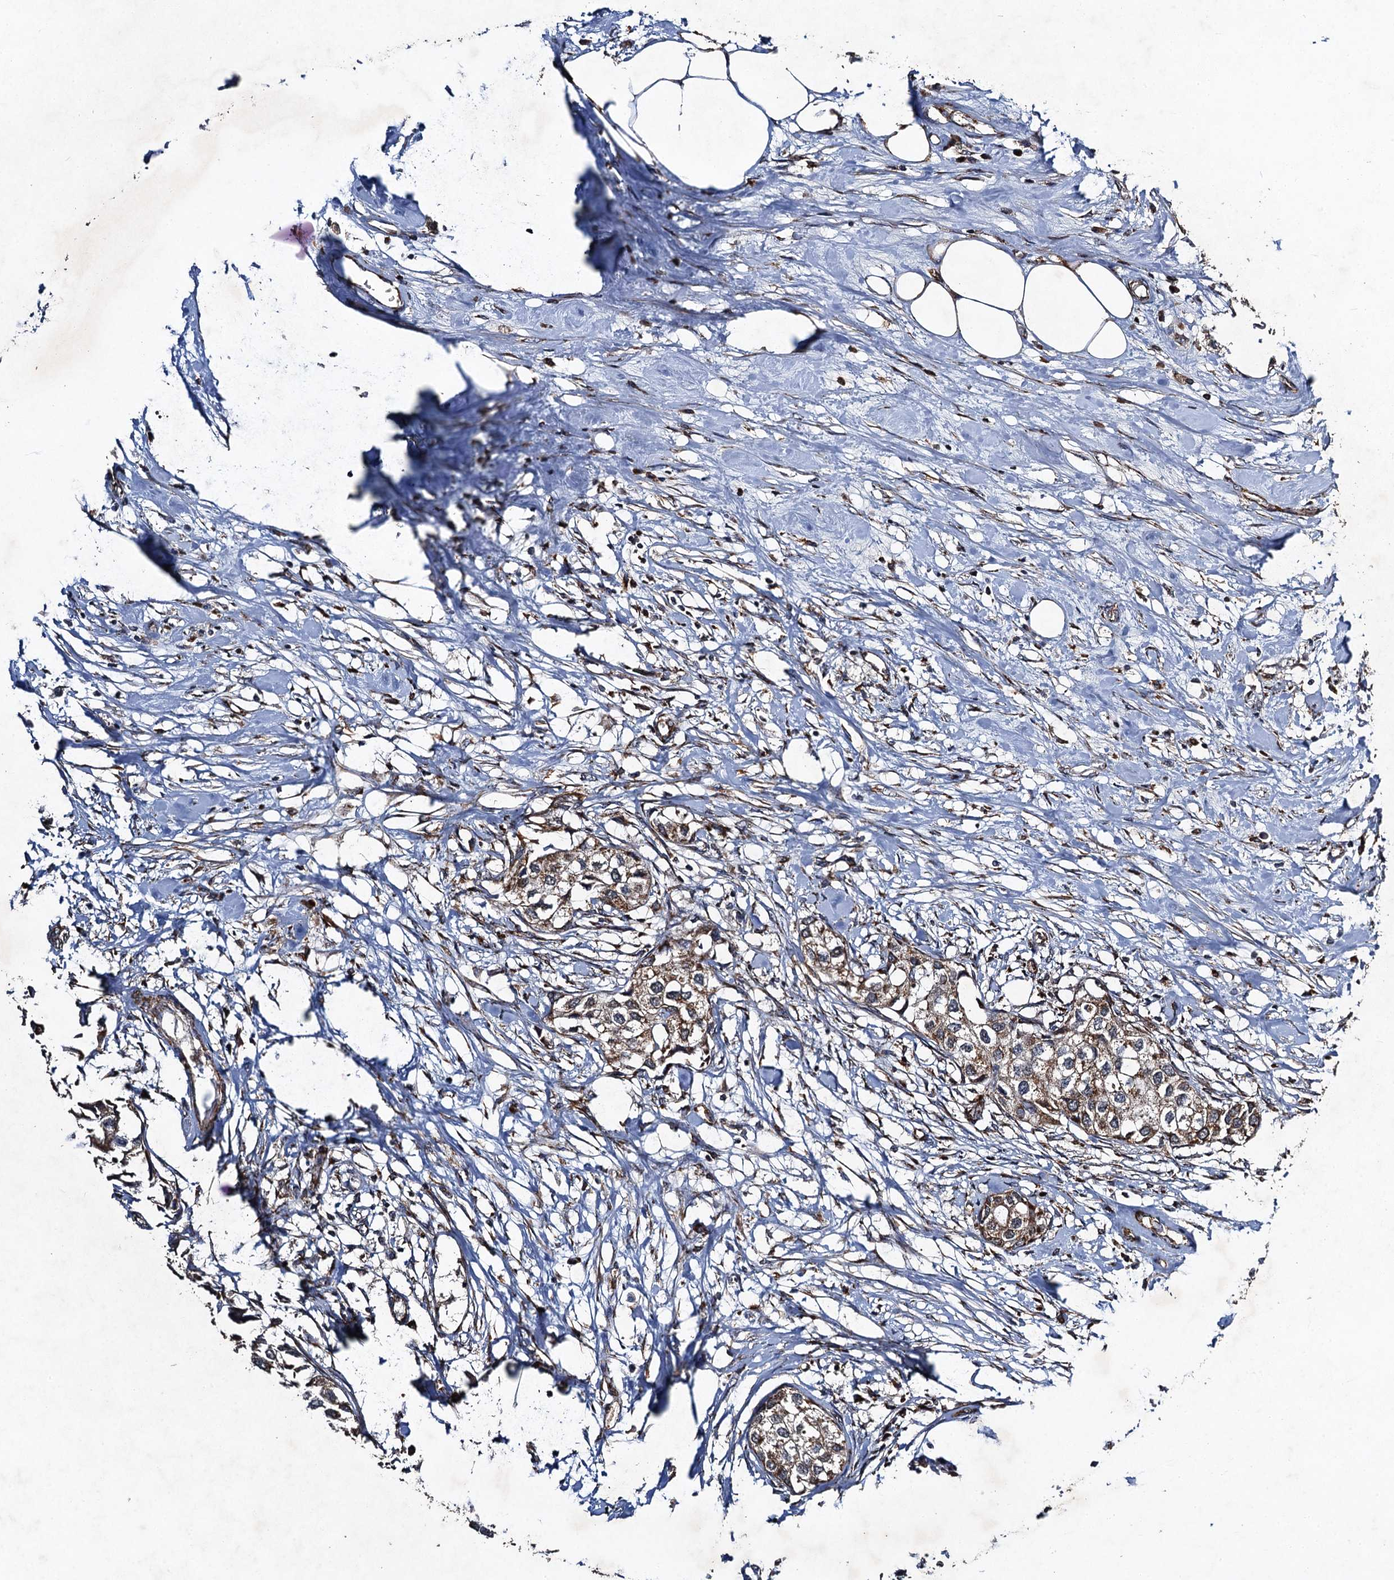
{"staining": {"intensity": "moderate", "quantity": ">75%", "location": "cytoplasmic/membranous"}, "tissue": "urothelial cancer", "cell_type": "Tumor cells", "image_type": "cancer", "snomed": [{"axis": "morphology", "description": "Urothelial carcinoma, High grade"}, {"axis": "topography", "description": "Urinary bladder"}], "caption": "High-grade urothelial carcinoma was stained to show a protein in brown. There is medium levels of moderate cytoplasmic/membranous positivity in about >75% of tumor cells.", "gene": "NDUFA13", "patient": {"sex": "male", "age": 64}}